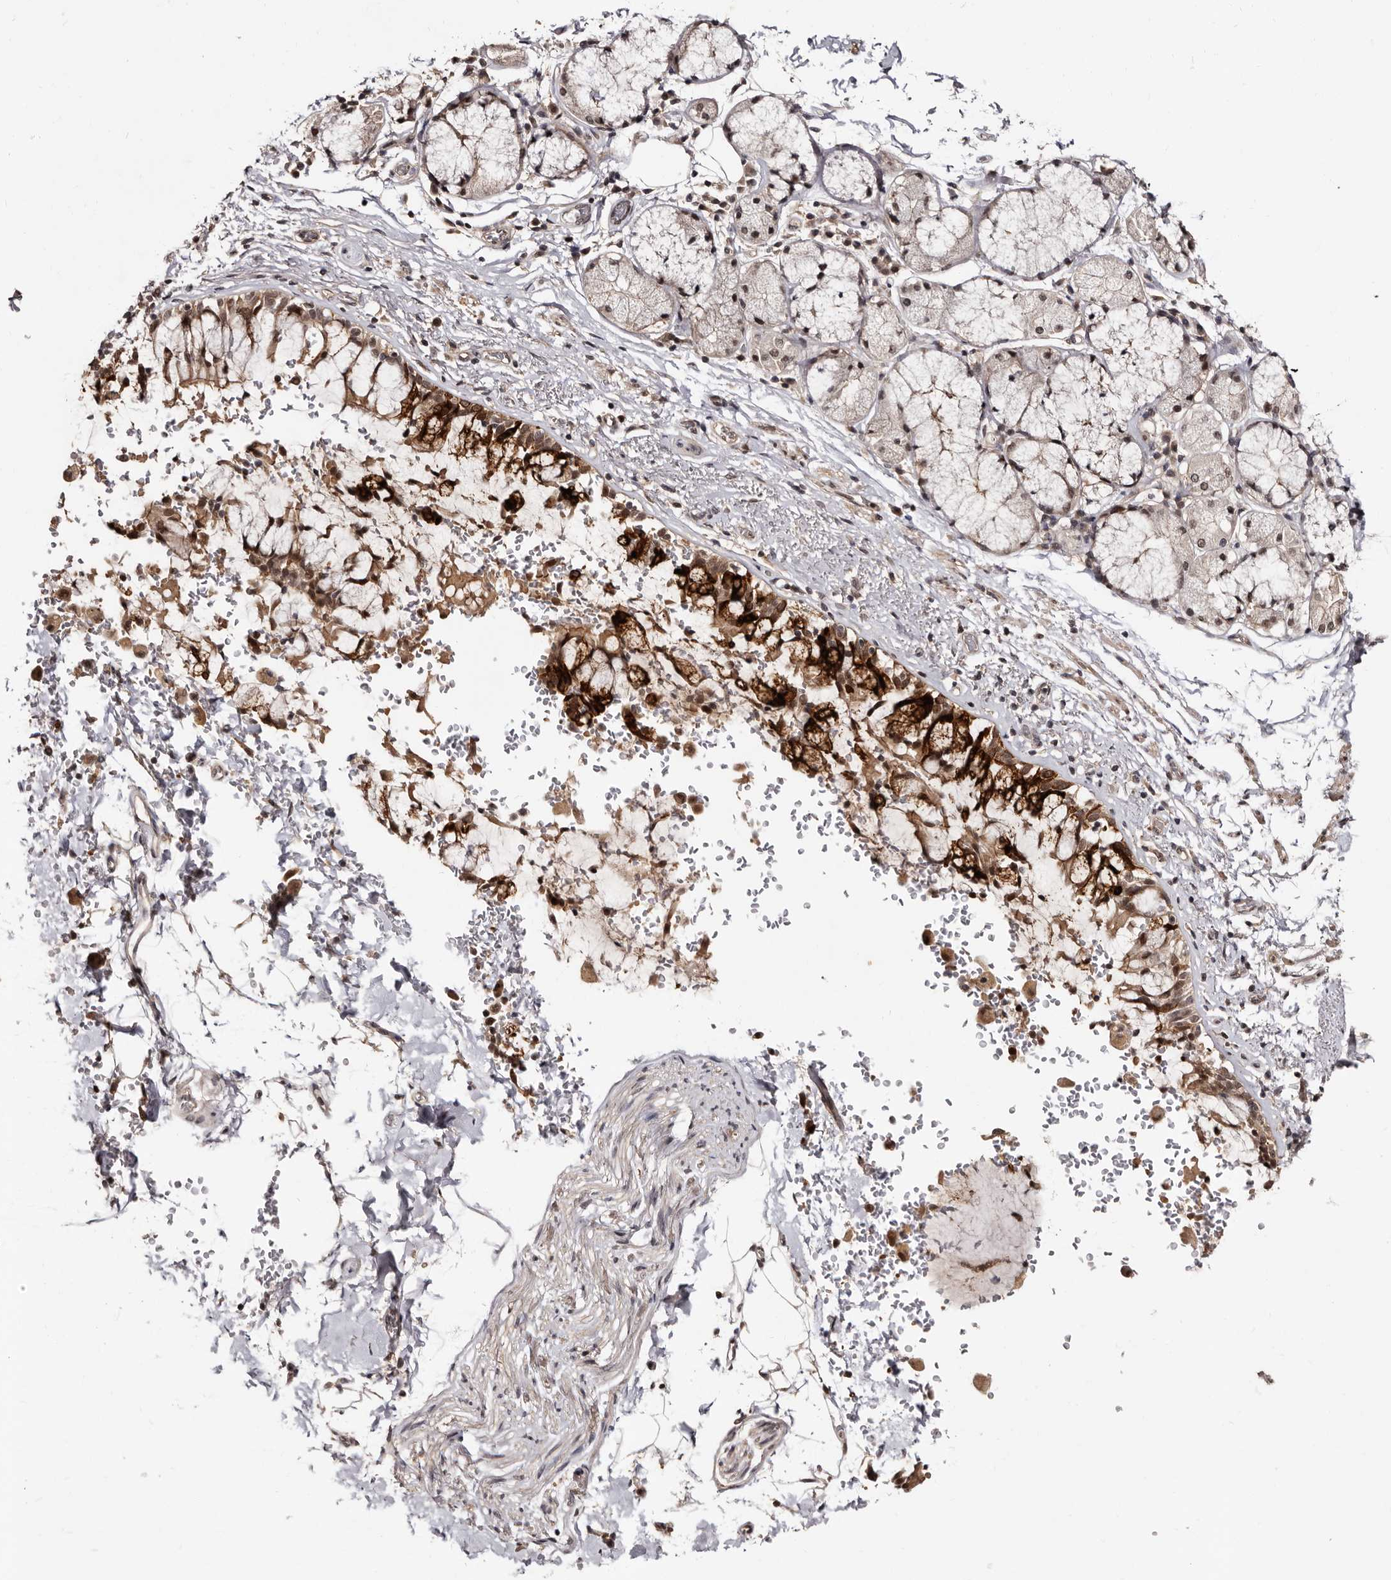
{"staining": {"intensity": "strong", "quantity": "25%-75%", "location": "cytoplasmic/membranous,nuclear"}, "tissue": "bronchus", "cell_type": "Respiratory epithelial cells", "image_type": "normal", "snomed": [{"axis": "morphology", "description": "Normal tissue, NOS"}, {"axis": "morphology", "description": "Inflammation, NOS"}, {"axis": "topography", "description": "Cartilage tissue"}, {"axis": "topography", "description": "Bronchus"}, {"axis": "topography", "description": "Lung"}], "caption": "Bronchus was stained to show a protein in brown. There is high levels of strong cytoplasmic/membranous,nuclear staining in about 25%-75% of respiratory epithelial cells. (brown staining indicates protein expression, while blue staining denotes nuclei).", "gene": "TBC1D22B", "patient": {"sex": "female", "age": 64}}